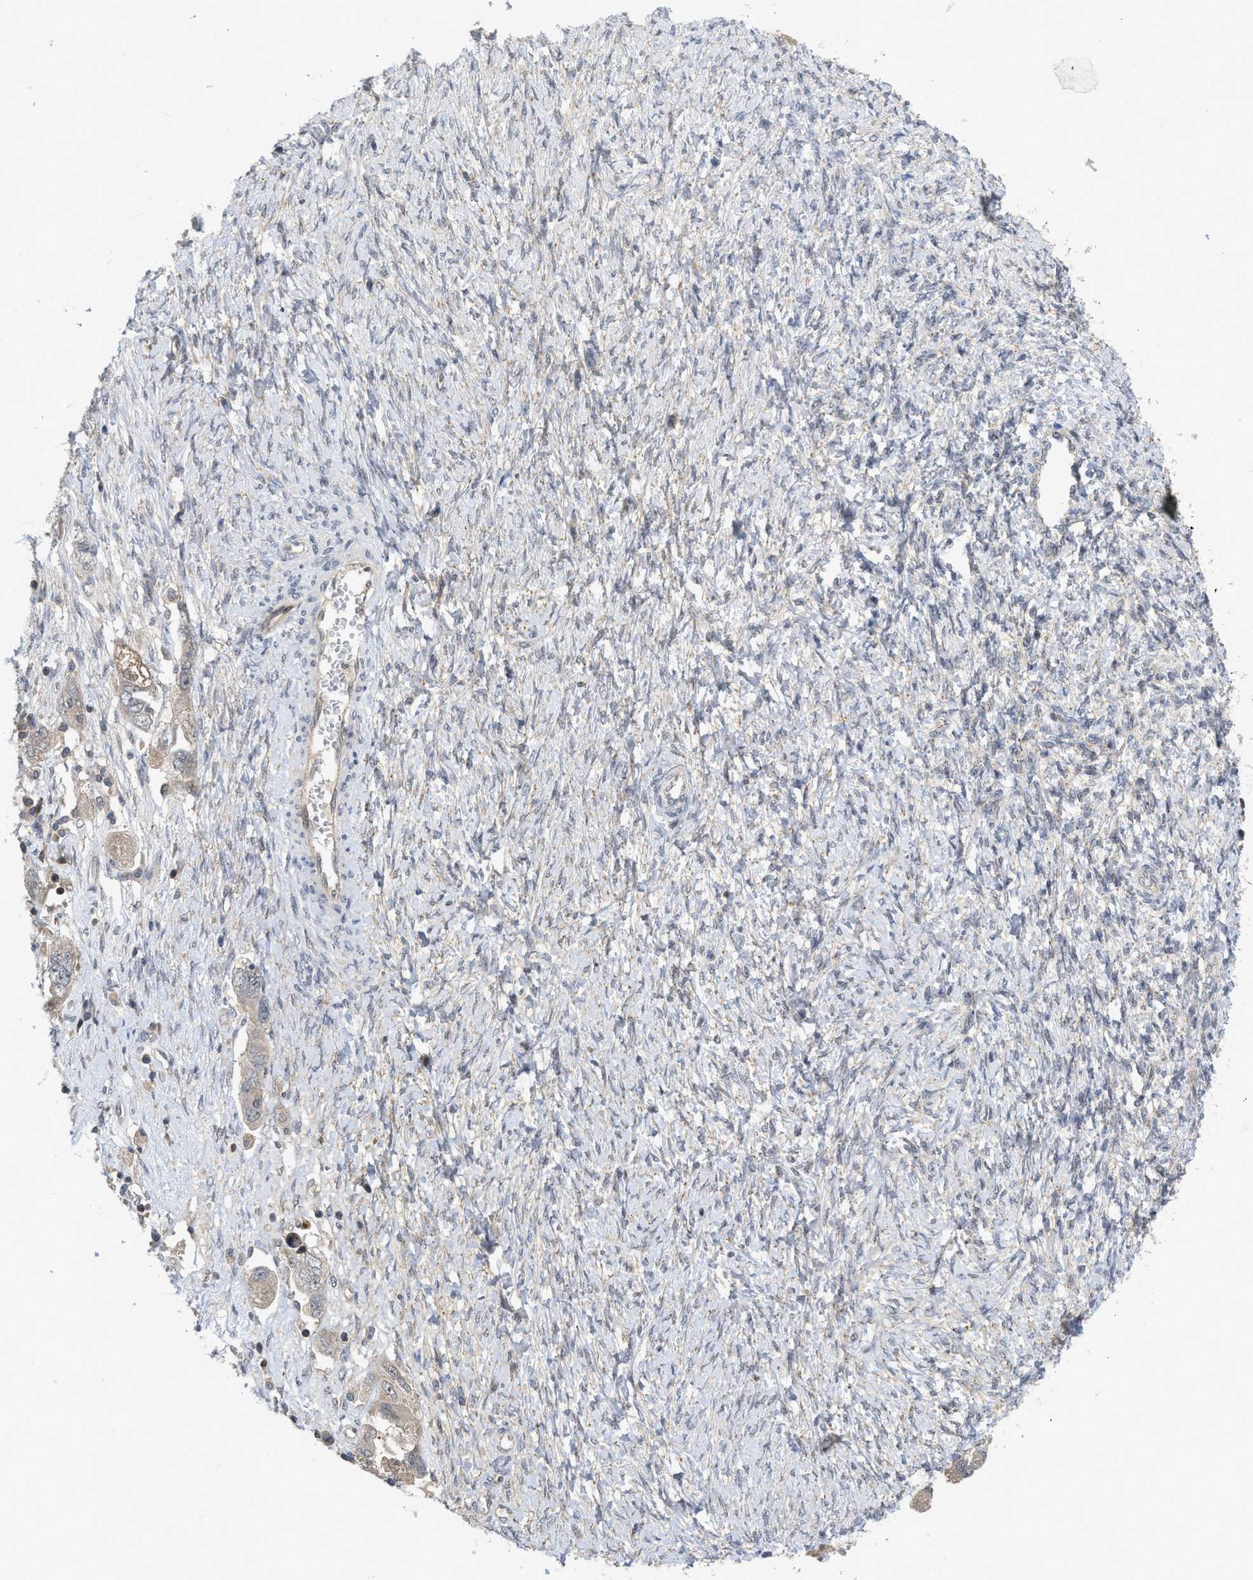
{"staining": {"intensity": "weak", "quantity": "25%-75%", "location": "cytoplasmic/membranous"}, "tissue": "ovarian cancer", "cell_type": "Tumor cells", "image_type": "cancer", "snomed": [{"axis": "morphology", "description": "Carcinoma, NOS"}, {"axis": "morphology", "description": "Cystadenocarcinoma, serous, NOS"}, {"axis": "topography", "description": "Ovary"}], "caption": "Immunohistochemical staining of human carcinoma (ovarian) reveals low levels of weak cytoplasmic/membranous protein positivity in approximately 25%-75% of tumor cells.", "gene": "LDAF1", "patient": {"sex": "female", "age": 69}}